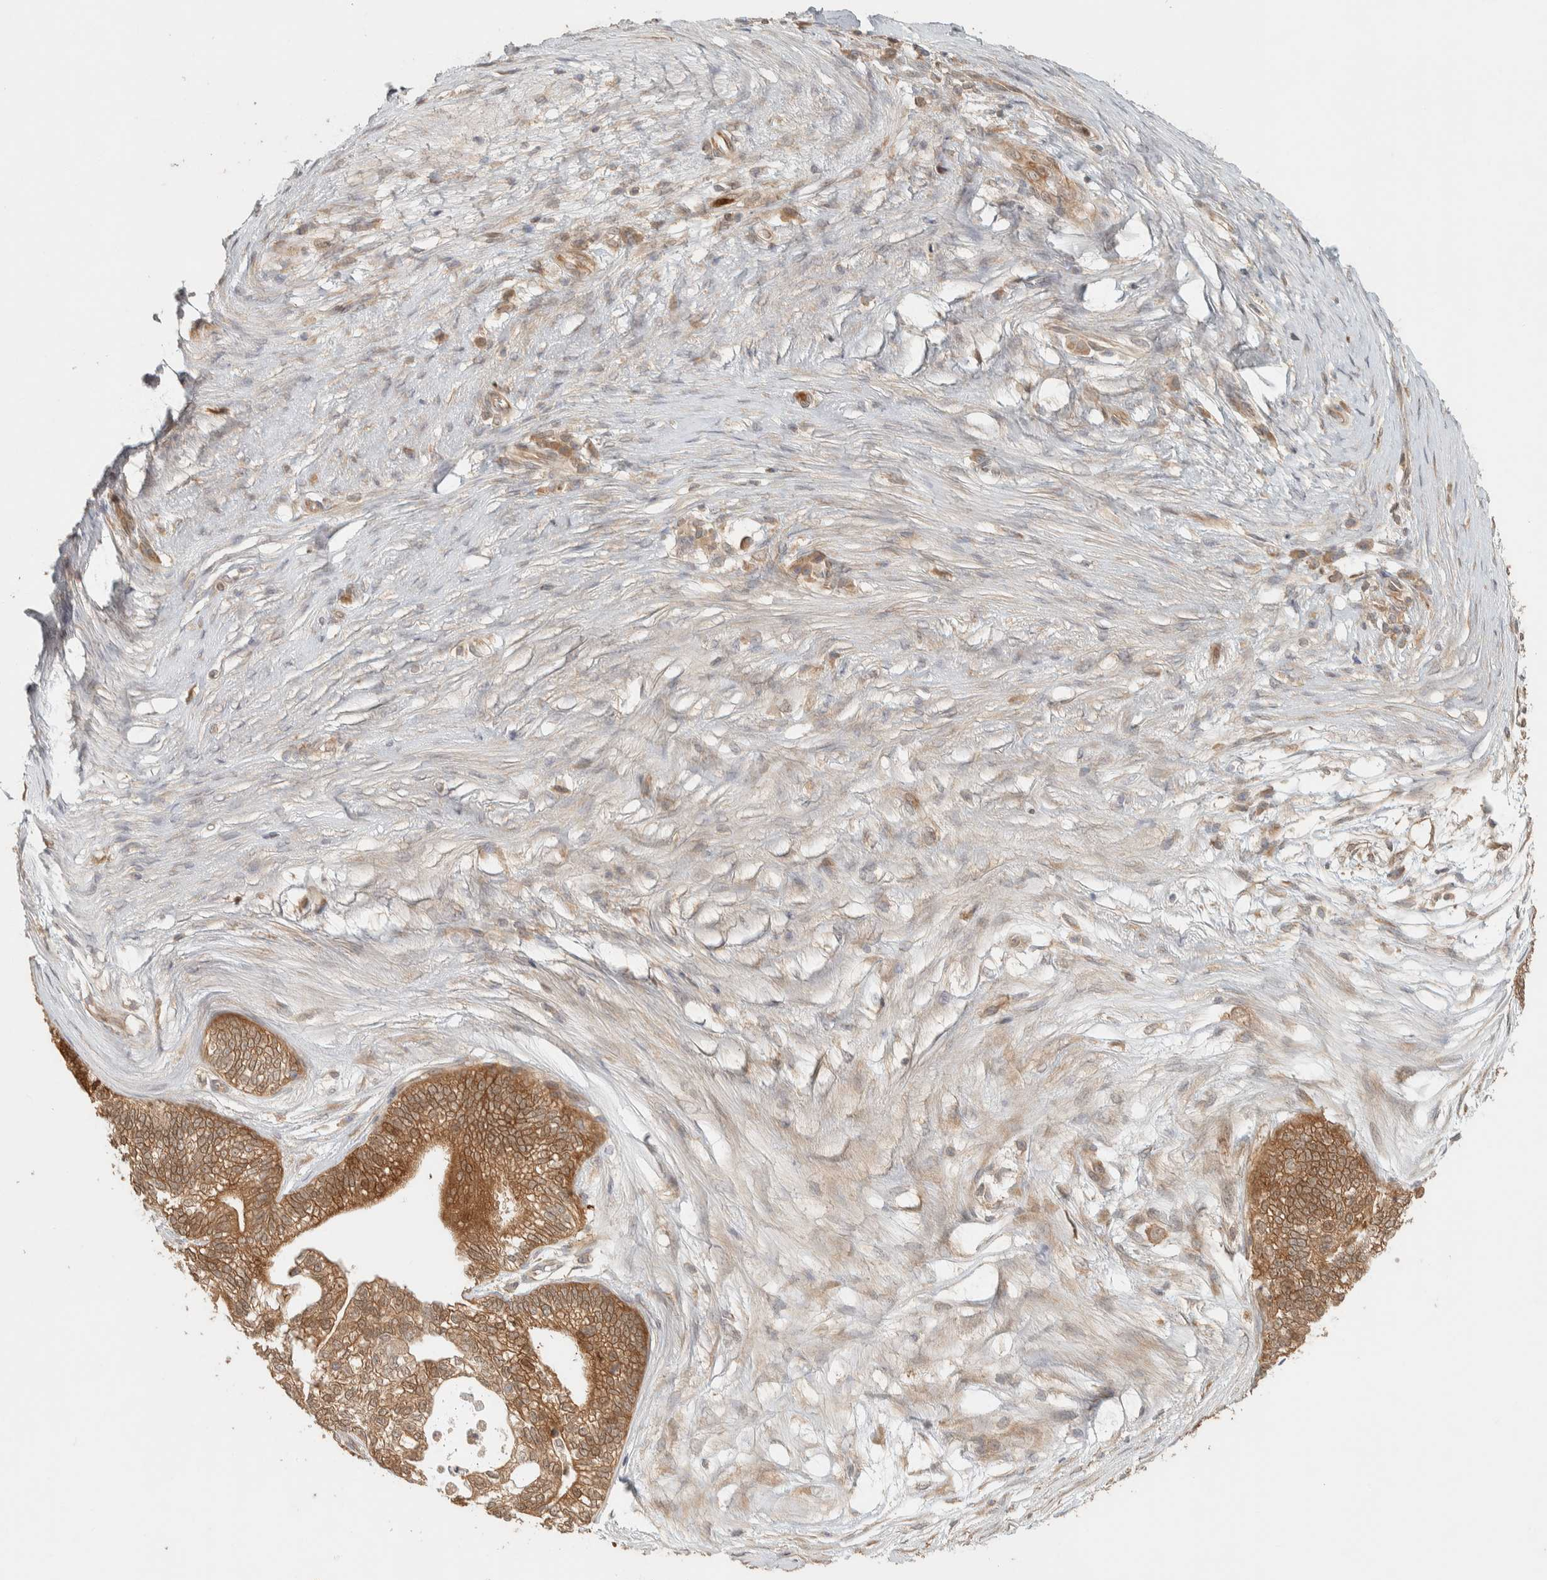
{"staining": {"intensity": "moderate", "quantity": ">75%", "location": "cytoplasmic/membranous"}, "tissue": "pancreatic cancer", "cell_type": "Tumor cells", "image_type": "cancer", "snomed": [{"axis": "morphology", "description": "Adenocarcinoma, NOS"}, {"axis": "topography", "description": "Pancreas"}], "caption": "Immunohistochemical staining of human adenocarcinoma (pancreatic) exhibits medium levels of moderate cytoplasmic/membranous protein staining in about >75% of tumor cells. Nuclei are stained in blue.", "gene": "ADSS2", "patient": {"sex": "male", "age": 72}}